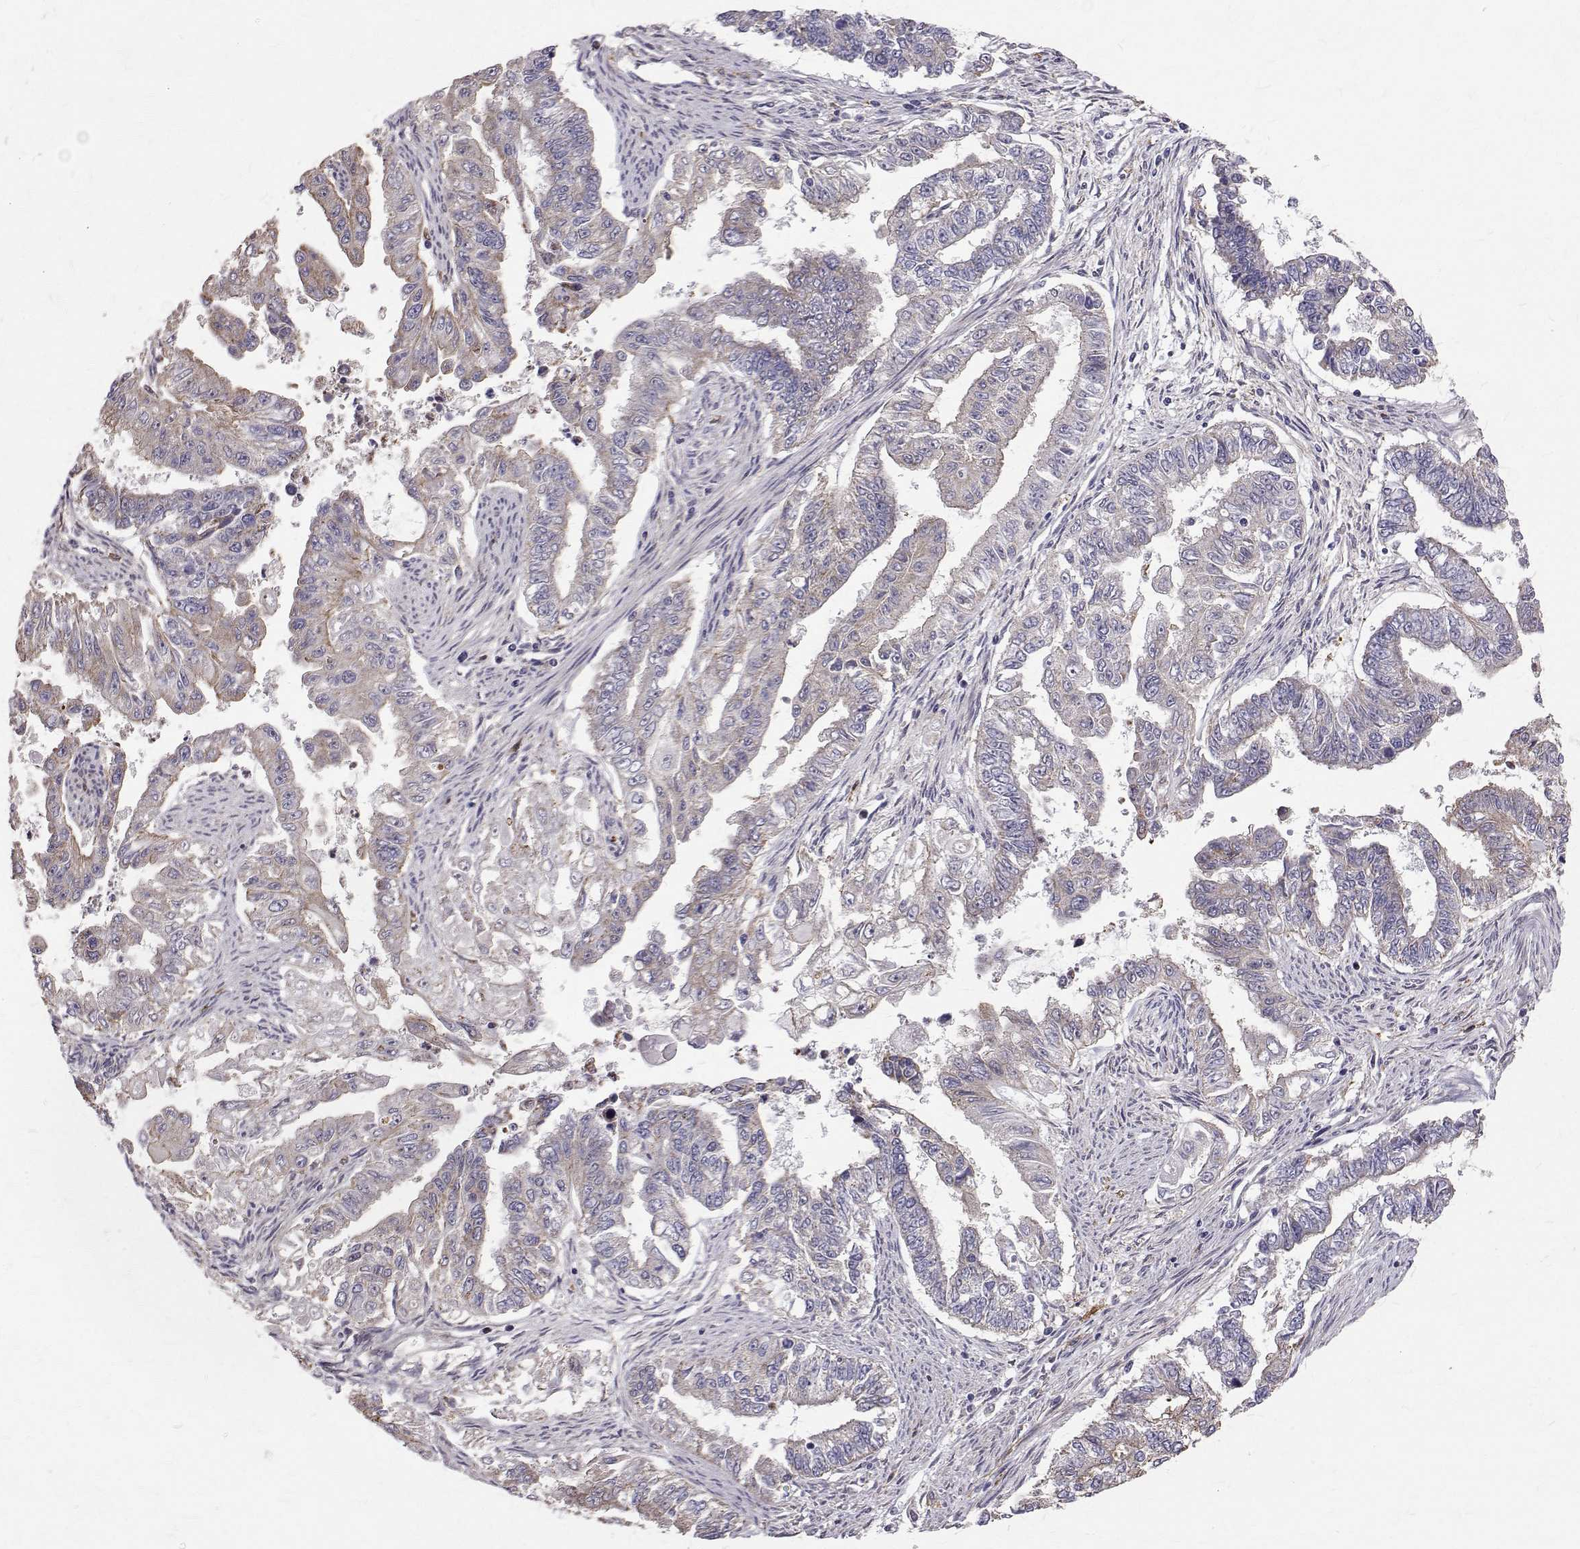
{"staining": {"intensity": "weak", "quantity": "<25%", "location": "cytoplasmic/membranous"}, "tissue": "endometrial cancer", "cell_type": "Tumor cells", "image_type": "cancer", "snomed": [{"axis": "morphology", "description": "Adenocarcinoma, NOS"}, {"axis": "topography", "description": "Uterus"}], "caption": "Immunohistochemistry (IHC) micrograph of endometrial cancer (adenocarcinoma) stained for a protein (brown), which displays no positivity in tumor cells. (Immunohistochemistry (IHC), brightfield microscopy, high magnification).", "gene": "CCDC89", "patient": {"sex": "female", "age": 59}}